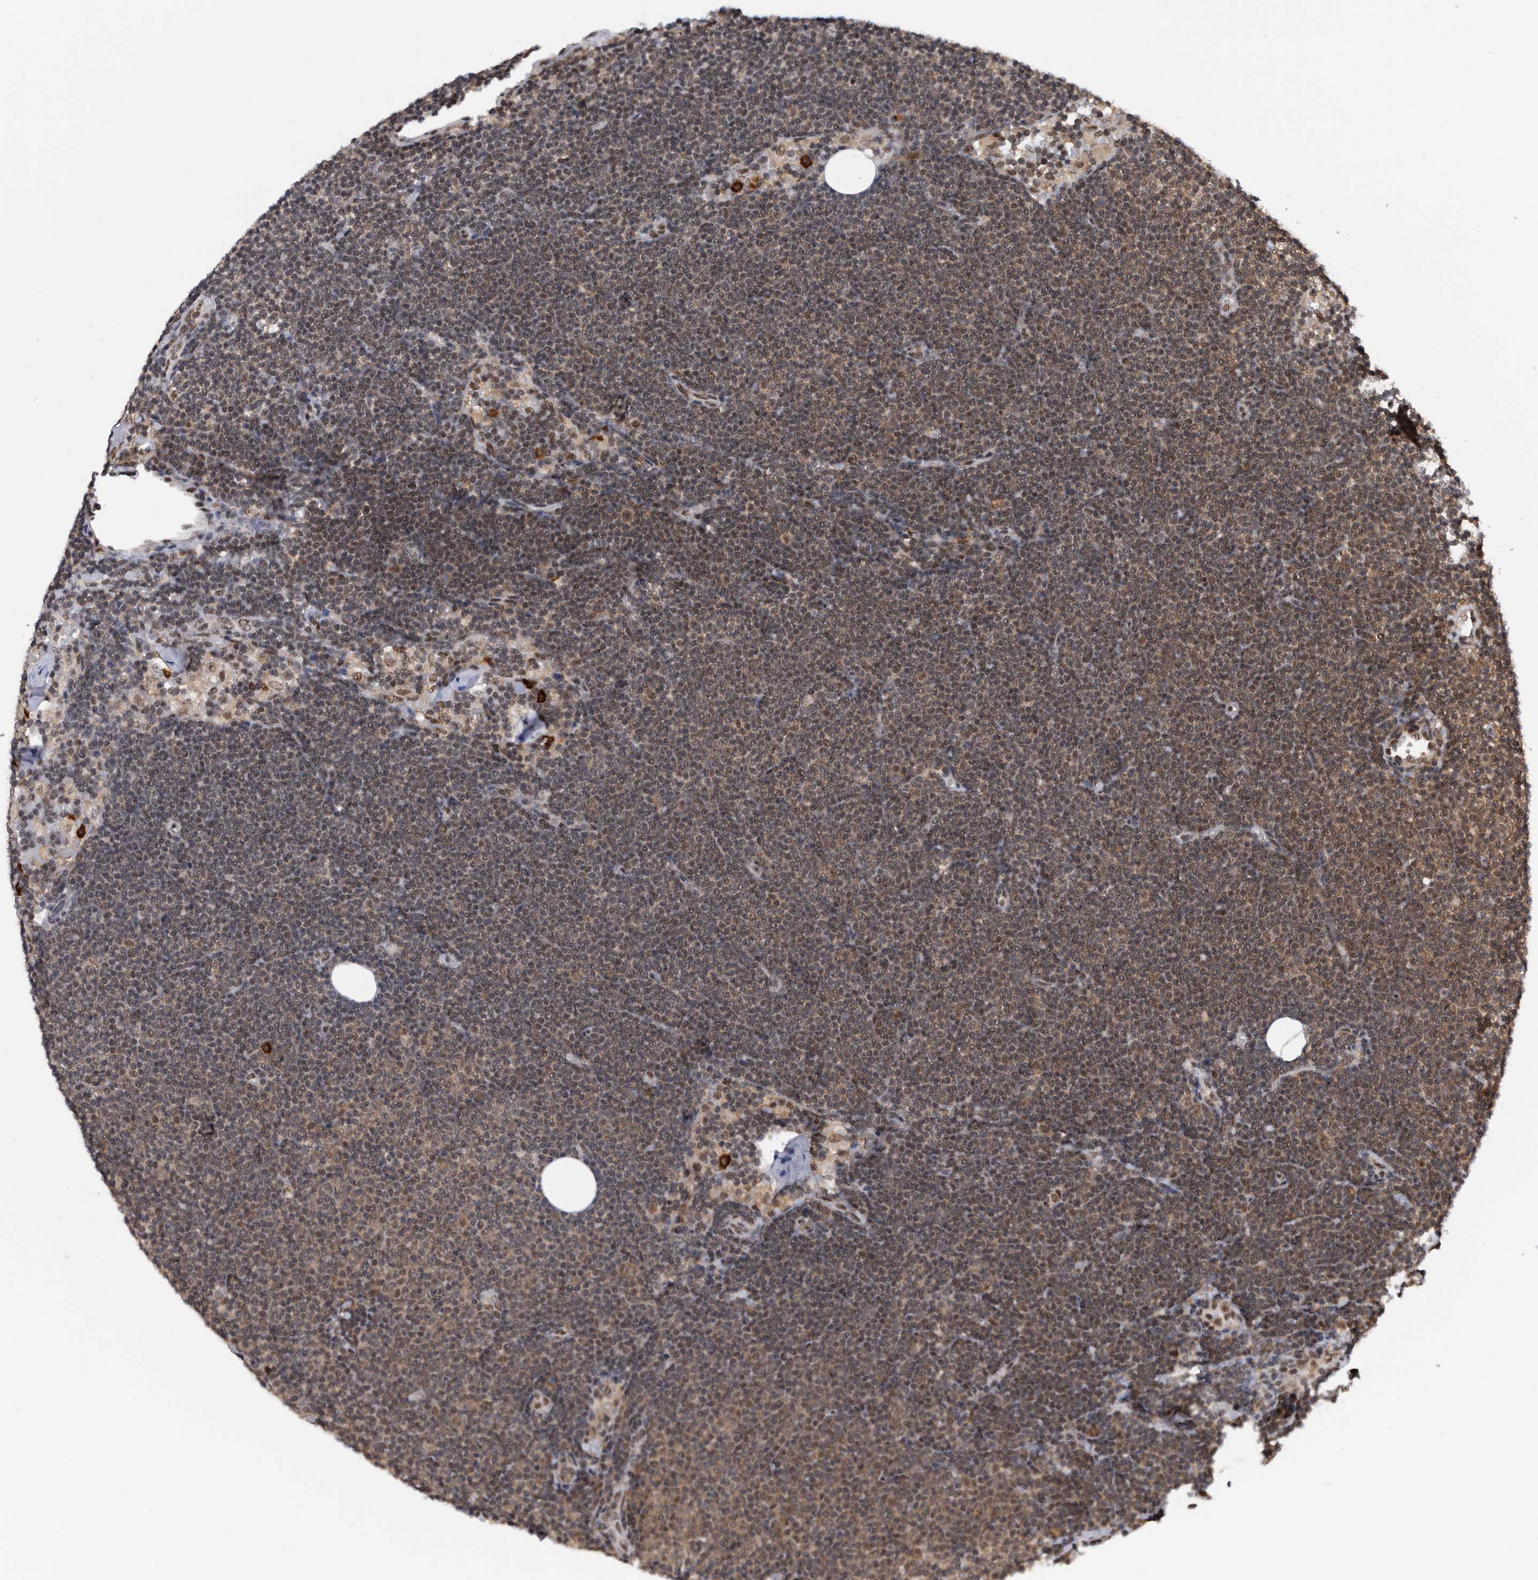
{"staining": {"intensity": "weak", "quantity": ">75%", "location": "nuclear"}, "tissue": "lymphoma", "cell_type": "Tumor cells", "image_type": "cancer", "snomed": [{"axis": "morphology", "description": "Malignant lymphoma, non-Hodgkin's type, Low grade"}, {"axis": "topography", "description": "Lymph node"}], "caption": "Human lymphoma stained with a brown dye displays weak nuclear positive staining in about >75% of tumor cells.", "gene": "ZNF260", "patient": {"sex": "female", "age": 53}}